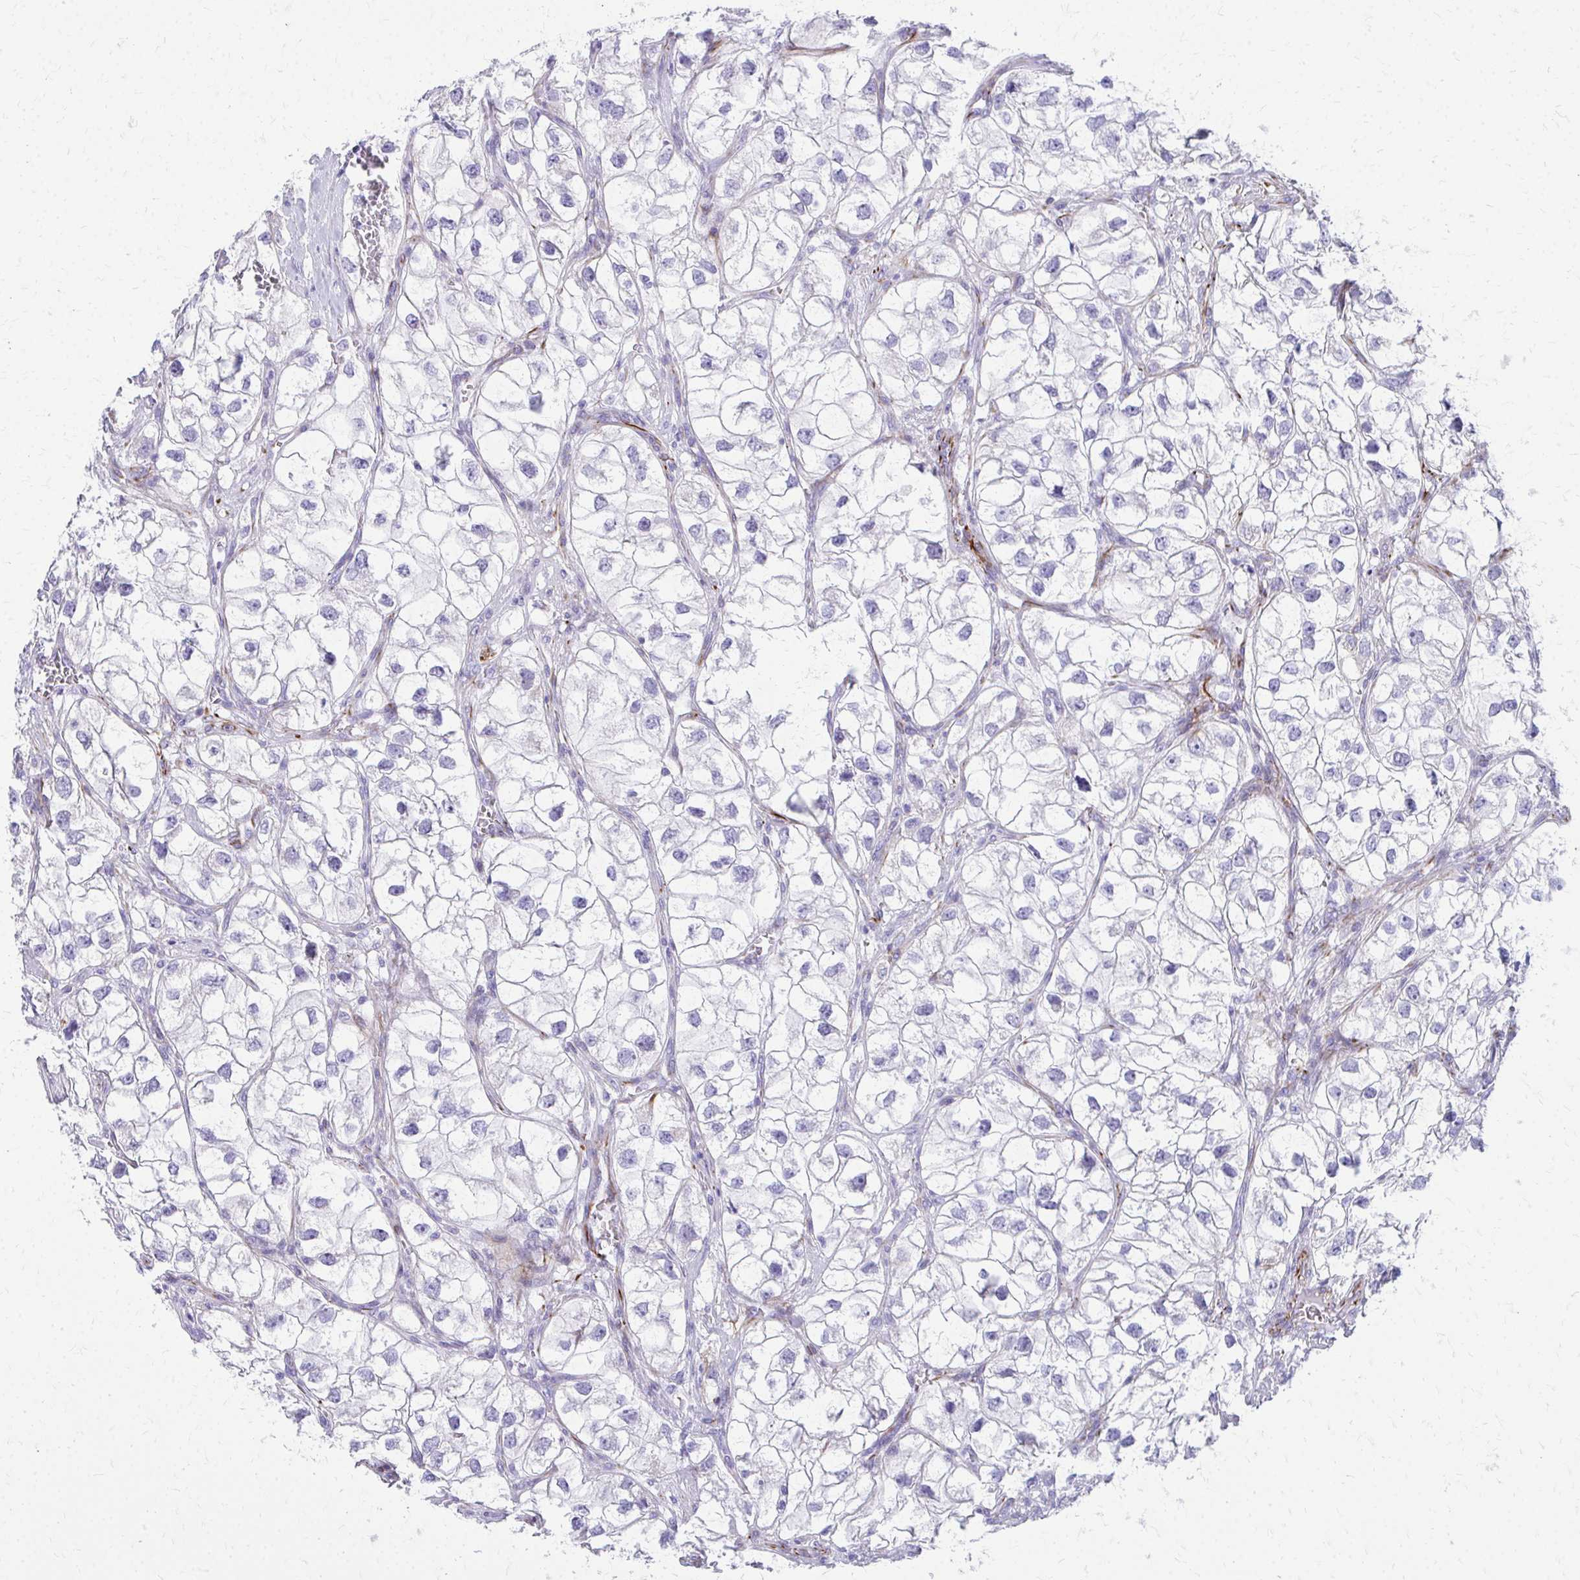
{"staining": {"intensity": "negative", "quantity": "none", "location": "none"}, "tissue": "renal cancer", "cell_type": "Tumor cells", "image_type": "cancer", "snomed": [{"axis": "morphology", "description": "Adenocarcinoma, NOS"}, {"axis": "topography", "description": "Kidney"}], "caption": "DAB immunohistochemical staining of human adenocarcinoma (renal) demonstrates no significant expression in tumor cells.", "gene": "TRIM6", "patient": {"sex": "male", "age": 59}}